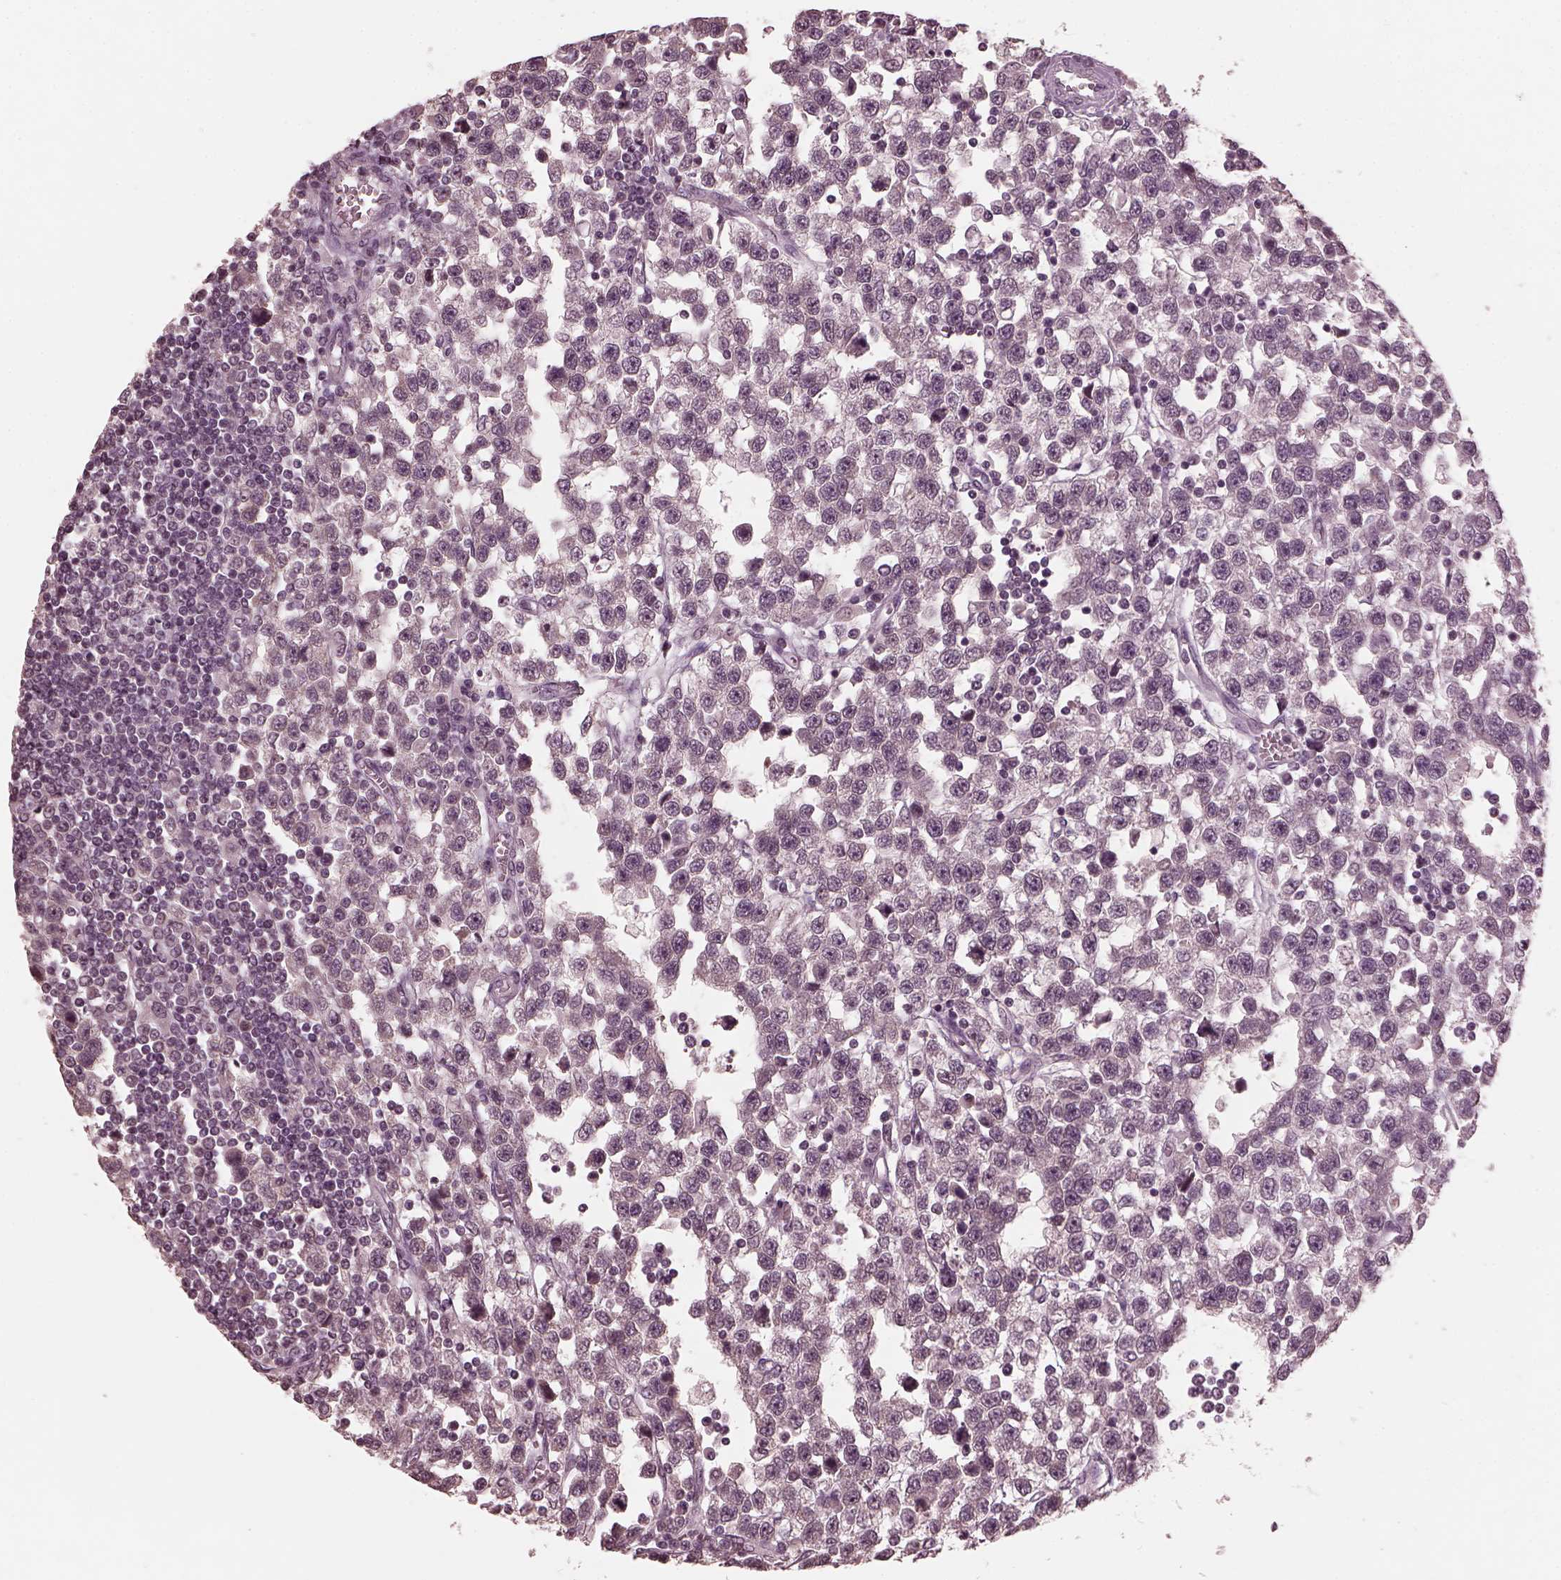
{"staining": {"intensity": "negative", "quantity": "none", "location": "none"}, "tissue": "testis cancer", "cell_type": "Tumor cells", "image_type": "cancer", "snomed": [{"axis": "morphology", "description": "Seminoma, NOS"}, {"axis": "topography", "description": "Testis"}], "caption": "Immunohistochemical staining of human seminoma (testis) shows no significant staining in tumor cells.", "gene": "RGS7", "patient": {"sex": "male", "age": 34}}